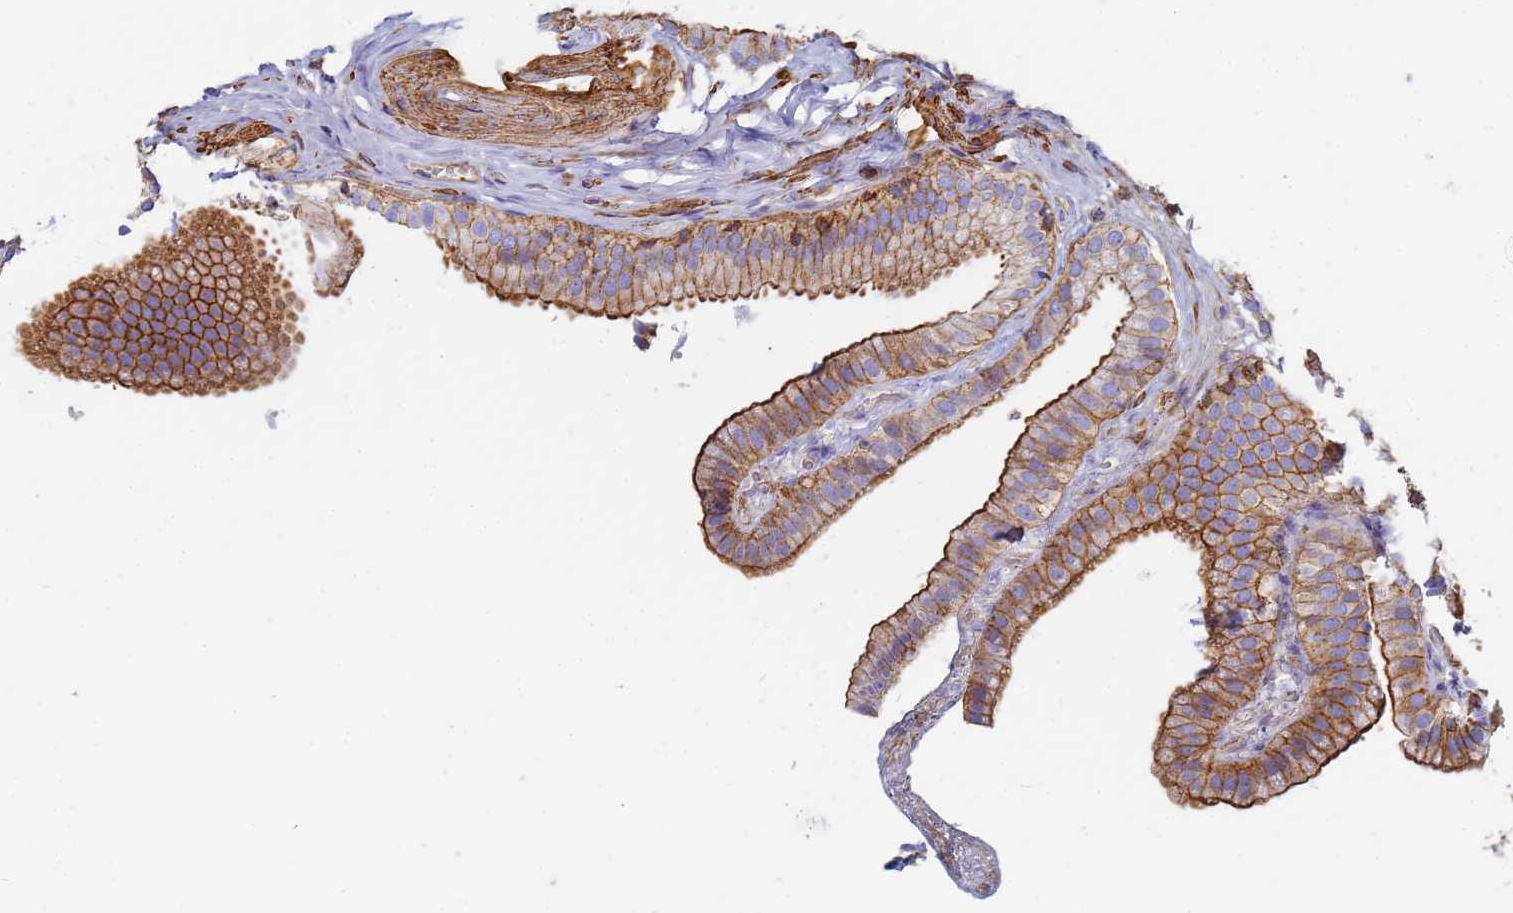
{"staining": {"intensity": "strong", "quantity": "25%-75%", "location": "cytoplasmic/membranous"}, "tissue": "gallbladder", "cell_type": "Glandular cells", "image_type": "normal", "snomed": [{"axis": "morphology", "description": "Normal tissue, NOS"}, {"axis": "topography", "description": "Gallbladder"}], "caption": "Unremarkable gallbladder displays strong cytoplasmic/membranous expression in about 25%-75% of glandular cells, visualized by immunohistochemistry. The staining is performed using DAB (3,3'-diaminobenzidine) brown chromogen to label protein expression. The nuclei are counter-stained blue using hematoxylin.", "gene": "TPM1", "patient": {"sex": "female", "age": 61}}